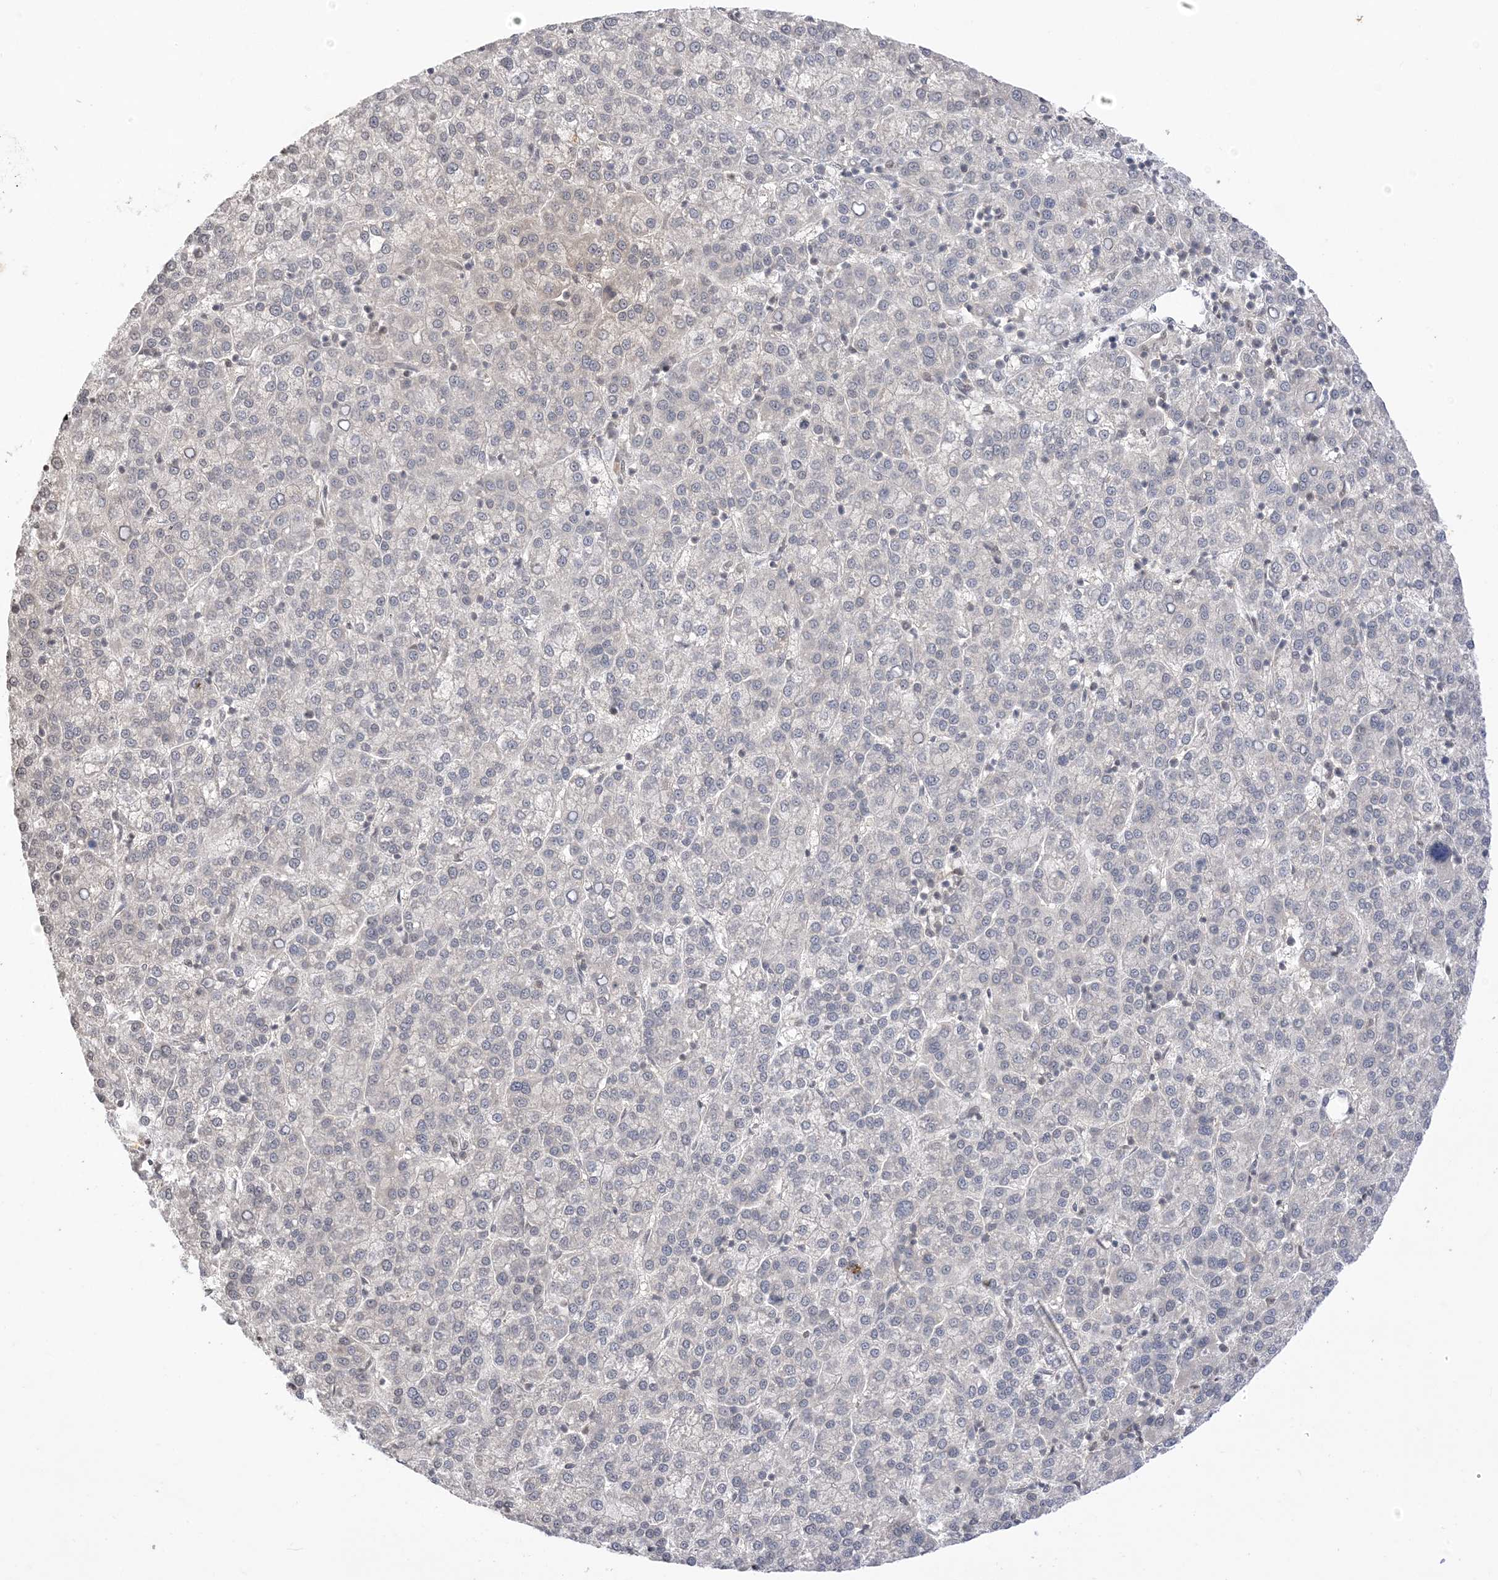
{"staining": {"intensity": "negative", "quantity": "none", "location": "none"}, "tissue": "liver cancer", "cell_type": "Tumor cells", "image_type": "cancer", "snomed": [{"axis": "morphology", "description": "Carcinoma, Hepatocellular, NOS"}, {"axis": "topography", "description": "Liver"}], "caption": "DAB (3,3'-diaminobenzidine) immunohistochemical staining of human liver cancer (hepatocellular carcinoma) exhibits no significant positivity in tumor cells.", "gene": "RANBP9", "patient": {"sex": "female", "age": 58}}